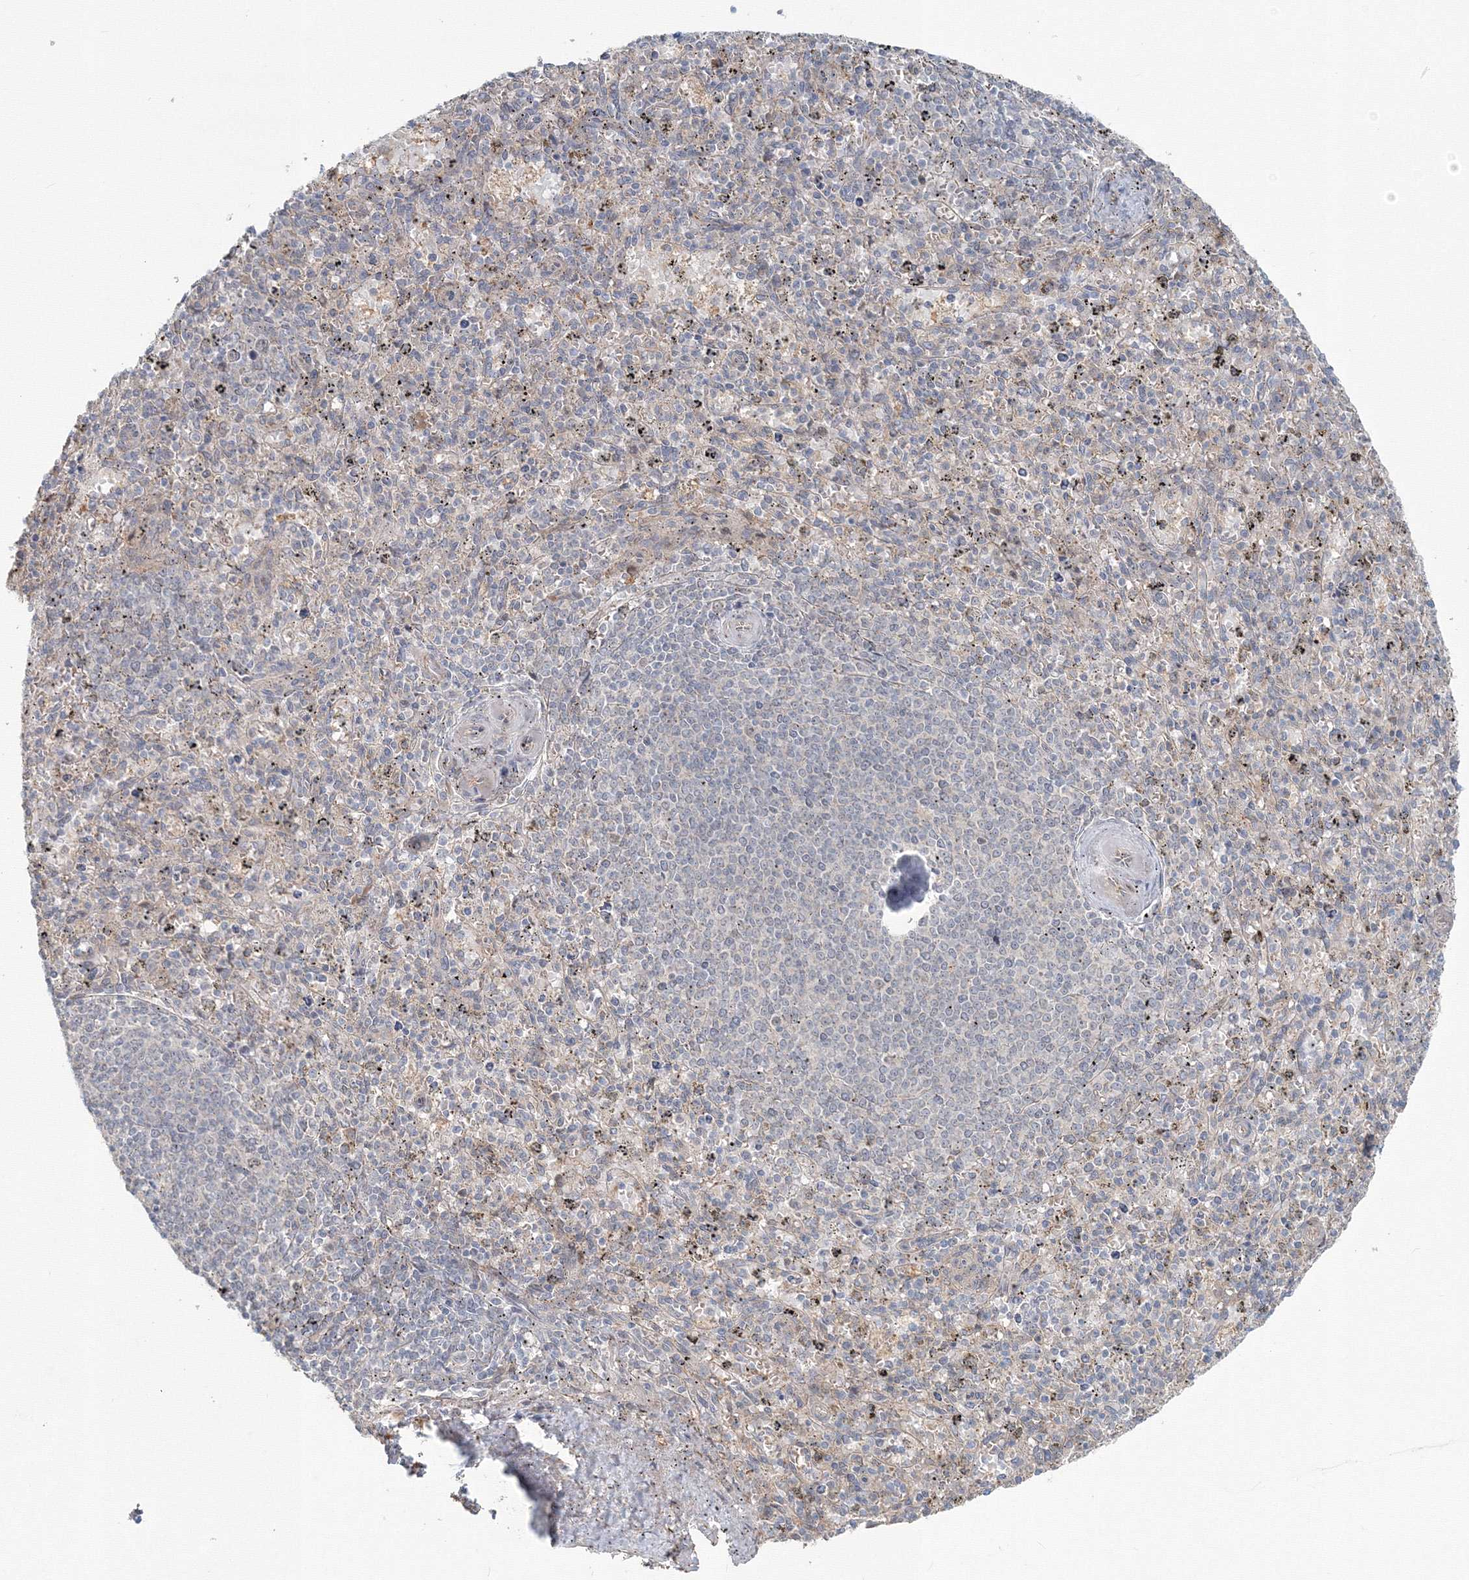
{"staining": {"intensity": "negative", "quantity": "none", "location": "none"}, "tissue": "spleen", "cell_type": "Cells in red pulp", "image_type": "normal", "snomed": [{"axis": "morphology", "description": "Normal tissue, NOS"}, {"axis": "topography", "description": "Spleen"}], "caption": "Unremarkable spleen was stained to show a protein in brown. There is no significant positivity in cells in red pulp.", "gene": "MKRN2", "patient": {"sex": "male", "age": 72}}